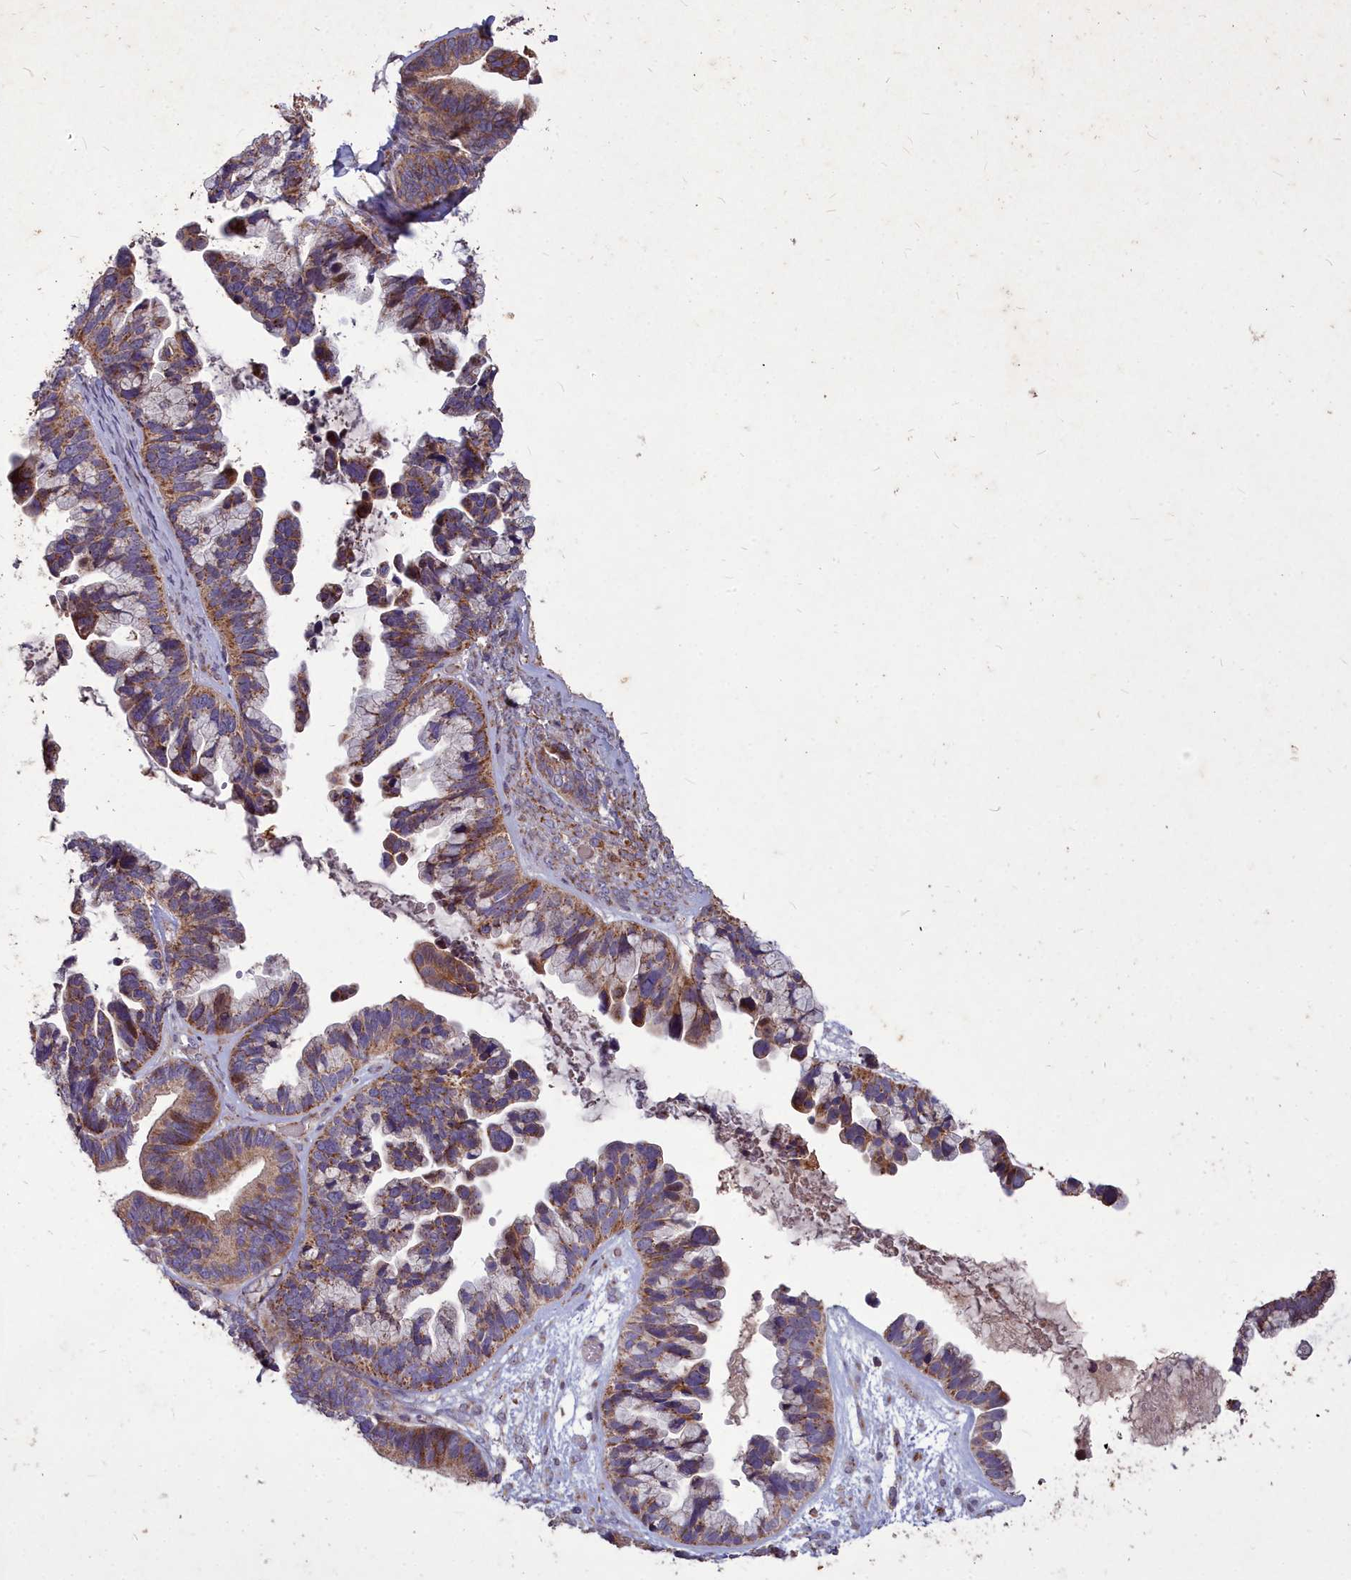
{"staining": {"intensity": "moderate", "quantity": ">75%", "location": "cytoplasmic/membranous"}, "tissue": "ovarian cancer", "cell_type": "Tumor cells", "image_type": "cancer", "snomed": [{"axis": "morphology", "description": "Cystadenocarcinoma, serous, NOS"}, {"axis": "topography", "description": "Ovary"}], "caption": "This is an image of immunohistochemistry staining of serous cystadenocarcinoma (ovarian), which shows moderate positivity in the cytoplasmic/membranous of tumor cells.", "gene": "COX11", "patient": {"sex": "female", "age": 56}}